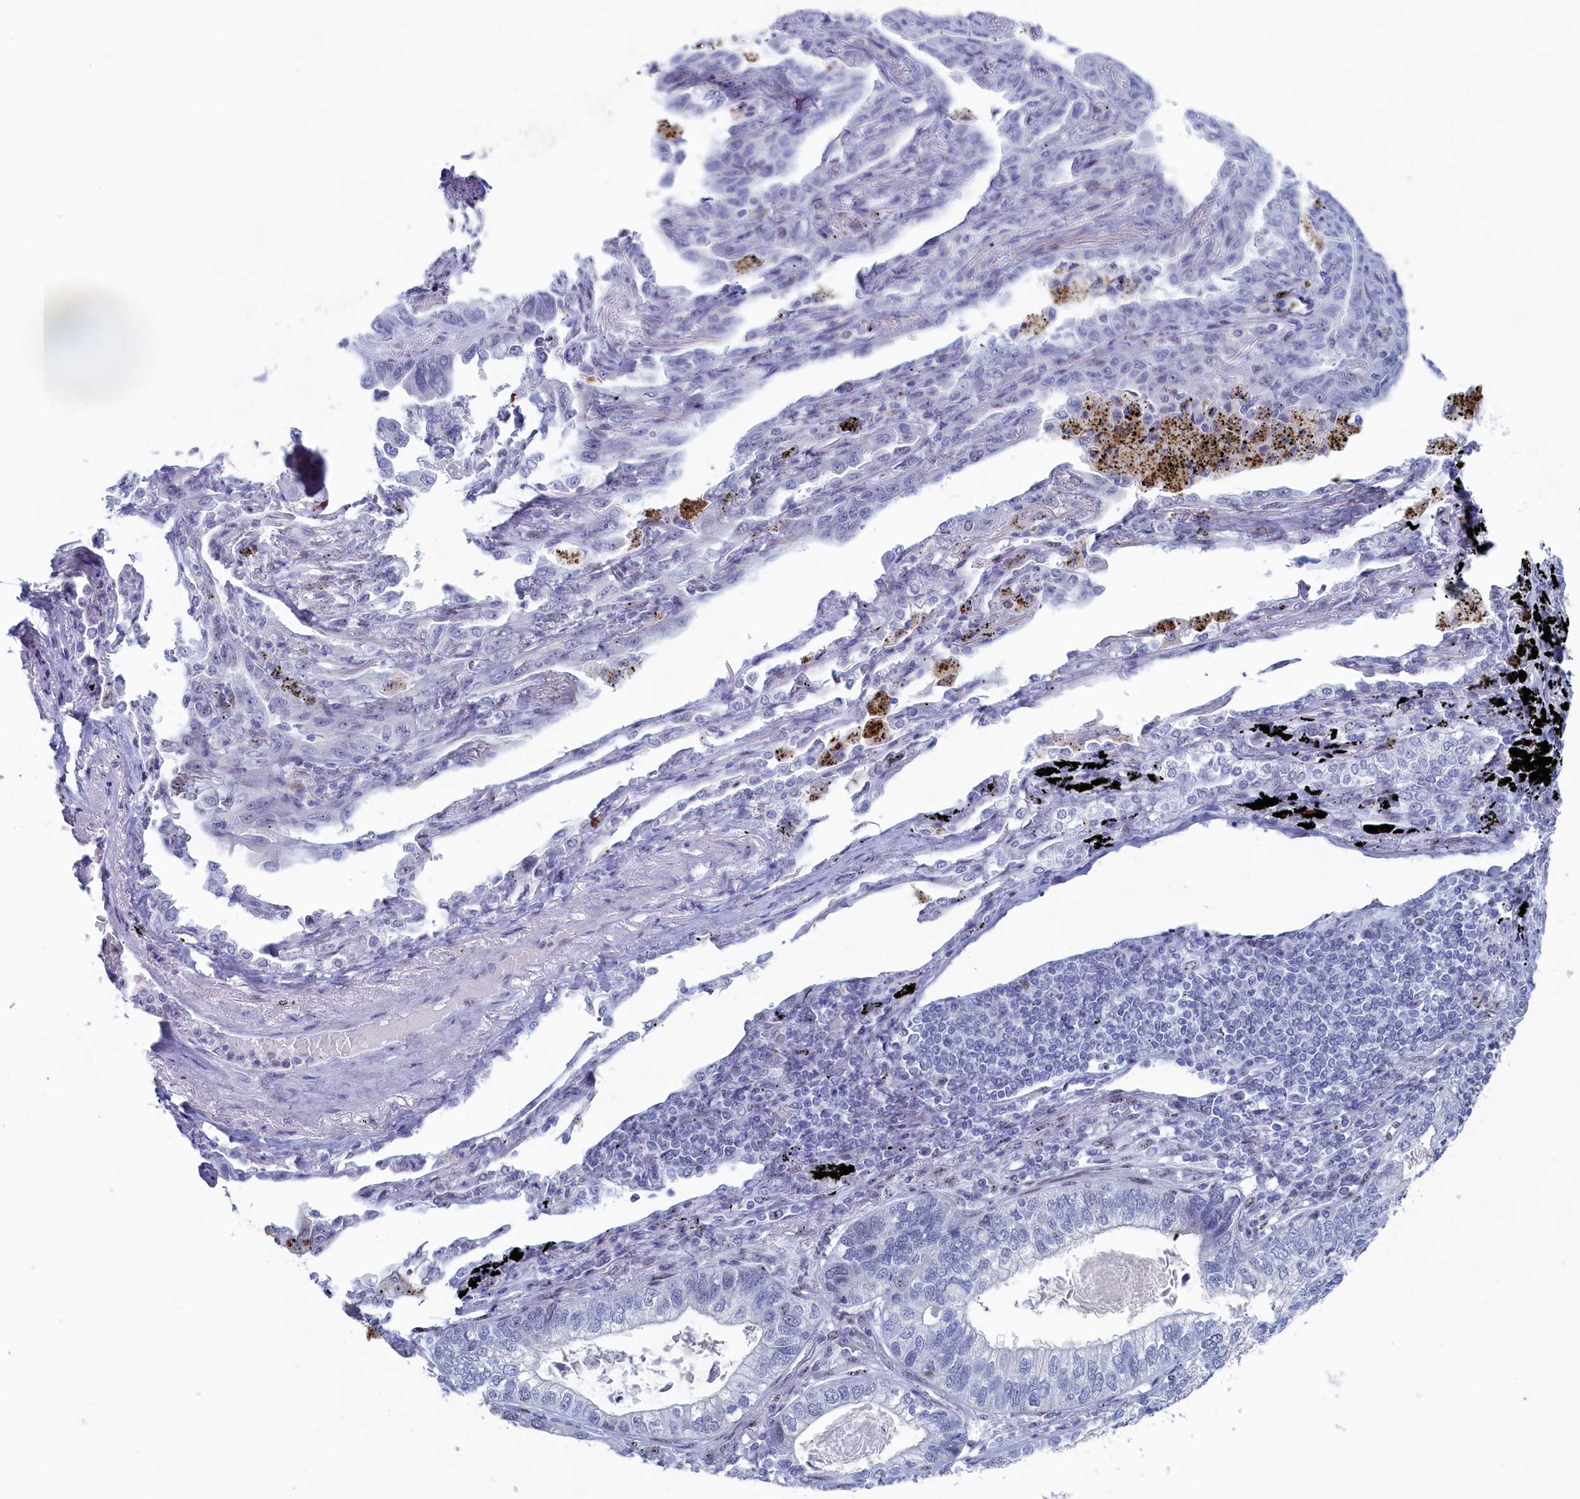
{"staining": {"intensity": "negative", "quantity": "none", "location": "none"}, "tissue": "lung cancer", "cell_type": "Tumor cells", "image_type": "cancer", "snomed": [{"axis": "morphology", "description": "Adenocarcinoma, NOS"}, {"axis": "topography", "description": "Lung"}], "caption": "Lung adenocarcinoma stained for a protein using IHC shows no expression tumor cells.", "gene": "WDR76", "patient": {"sex": "male", "age": 67}}